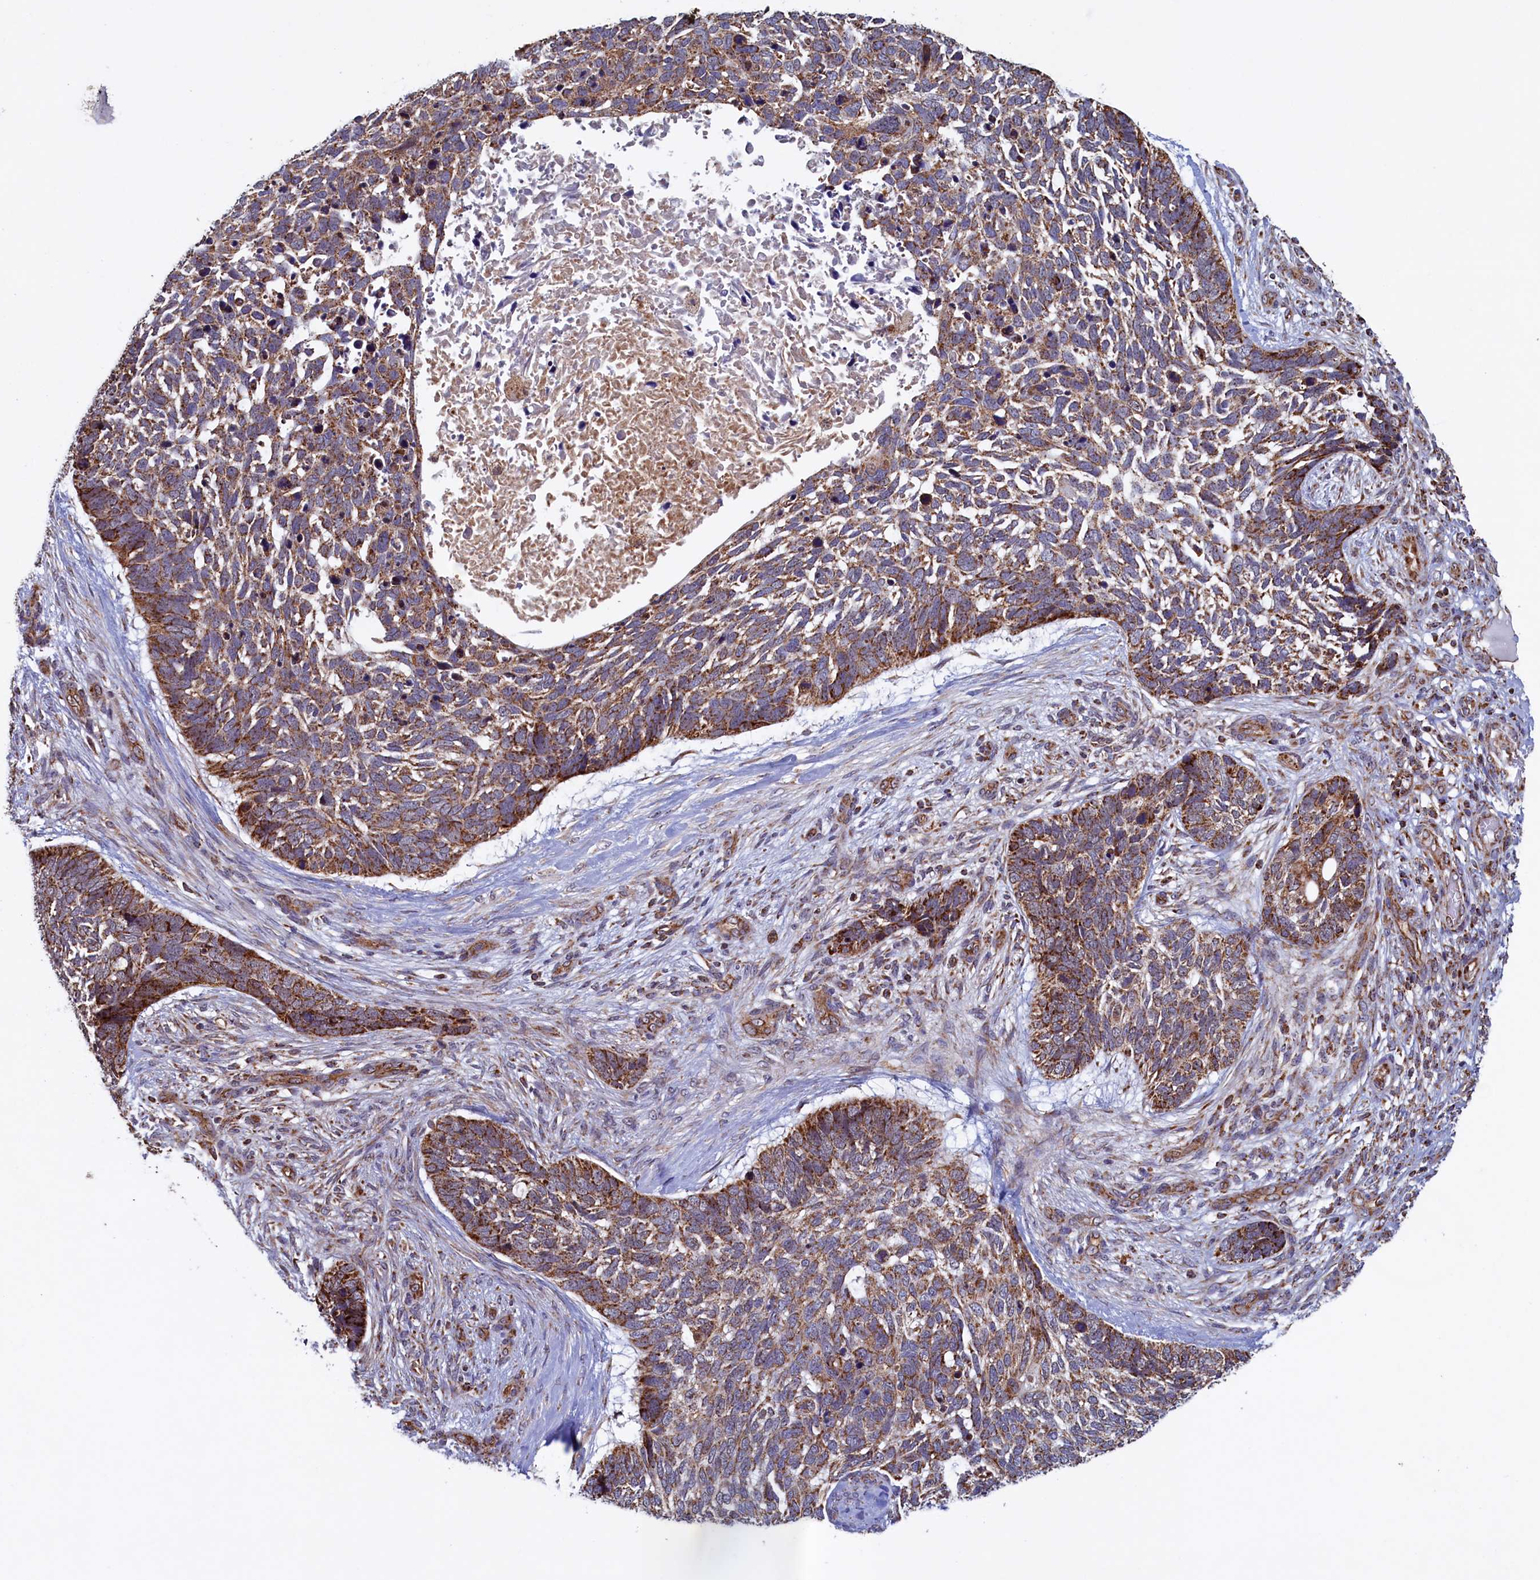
{"staining": {"intensity": "moderate", "quantity": ">75%", "location": "cytoplasmic/membranous"}, "tissue": "skin cancer", "cell_type": "Tumor cells", "image_type": "cancer", "snomed": [{"axis": "morphology", "description": "Basal cell carcinoma"}, {"axis": "topography", "description": "Skin"}], "caption": "Skin cancer (basal cell carcinoma) tissue exhibits moderate cytoplasmic/membranous staining in about >75% of tumor cells, visualized by immunohistochemistry.", "gene": "UBE3B", "patient": {"sex": "male", "age": 88}}